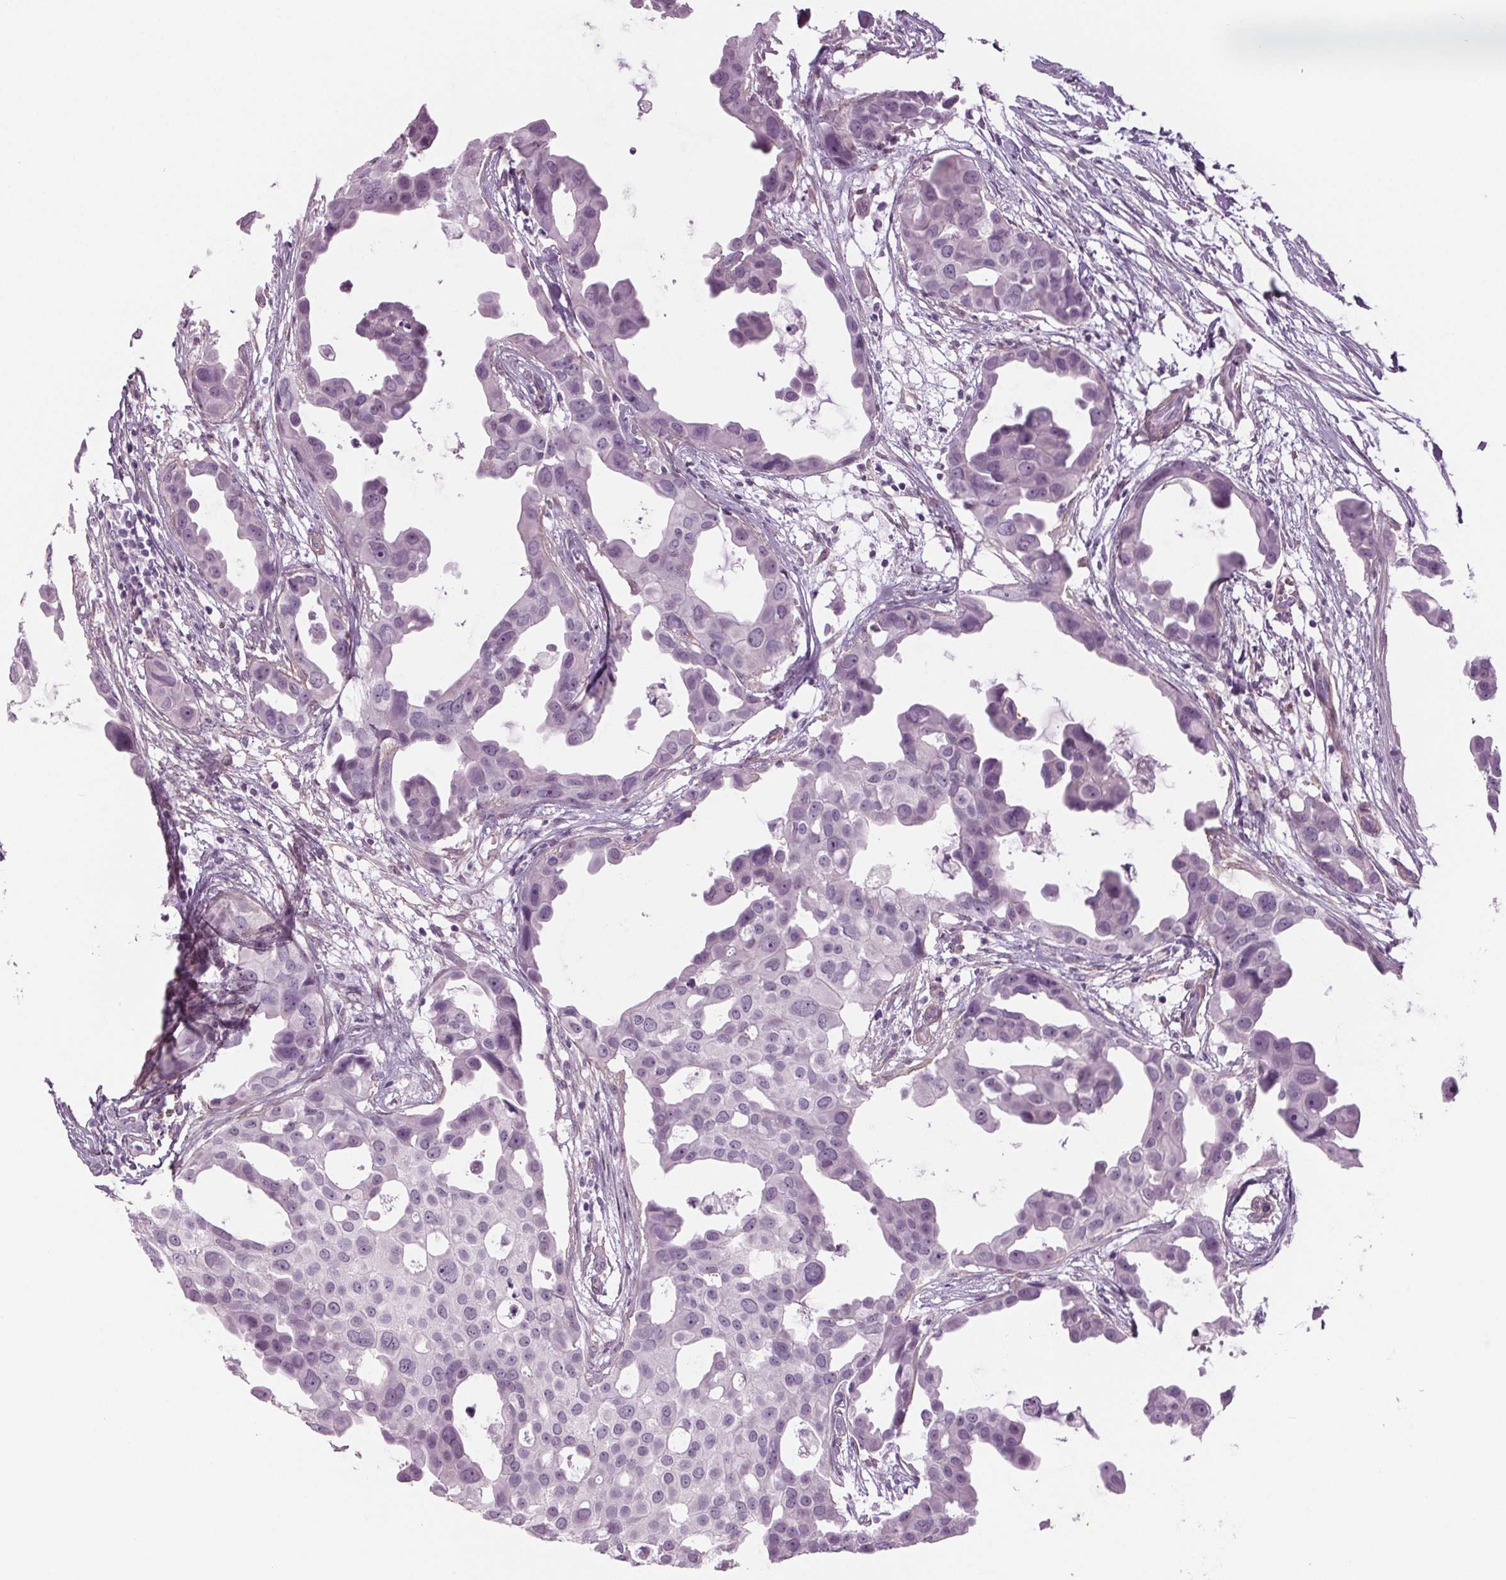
{"staining": {"intensity": "negative", "quantity": "none", "location": "none"}, "tissue": "breast cancer", "cell_type": "Tumor cells", "image_type": "cancer", "snomed": [{"axis": "morphology", "description": "Duct carcinoma"}, {"axis": "topography", "description": "Breast"}], "caption": "A micrograph of human breast invasive ductal carcinoma is negative for staining in tumor cells.", "gene": "BHLHE22", "patient": {"sex": "female", "age": 38}}